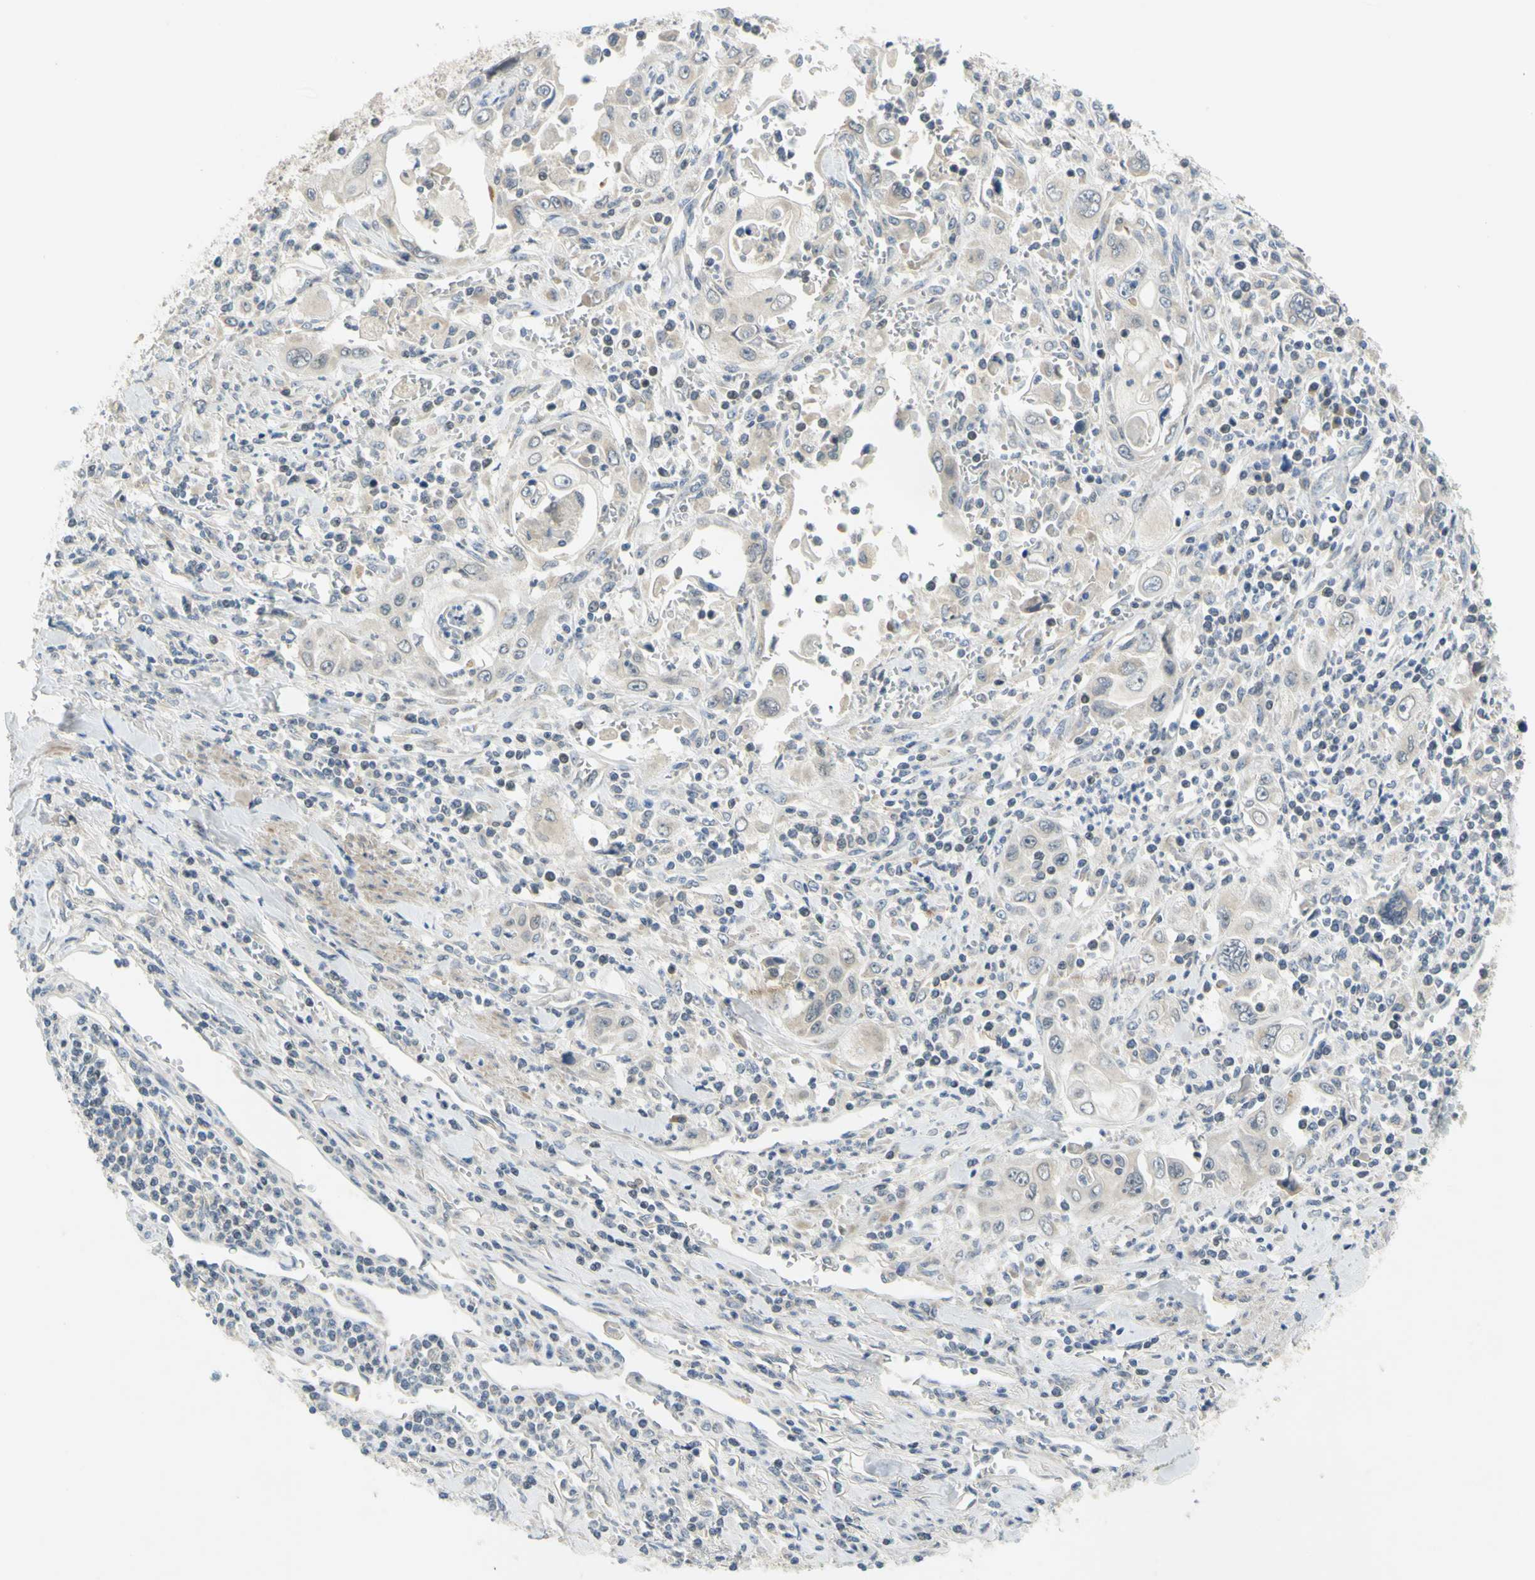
{"staining": {"intensity": "weak", "quantity": ">75%", "location": "cytoplasmic/membranous"}, "tissue": "pancreatic cancer", "cell_type": "Tumor cells", "image_type": "cancer", "snomed": [{"axis": "morphology", "description": "Adenocarcinoma, NOS"}, {"axis": "topography", "description": "Pancreas"}], "caption": "Immunohistochemistry histopathology image of human pancreatic adenocarcinoma stained for a protein (brown), which demonstrates low levels of weak cytoplasmic/membranous expression in approximately >75% of tumor cells.", "gene": "CCNB2", "patient": {"sex": "male", "age": 70}}